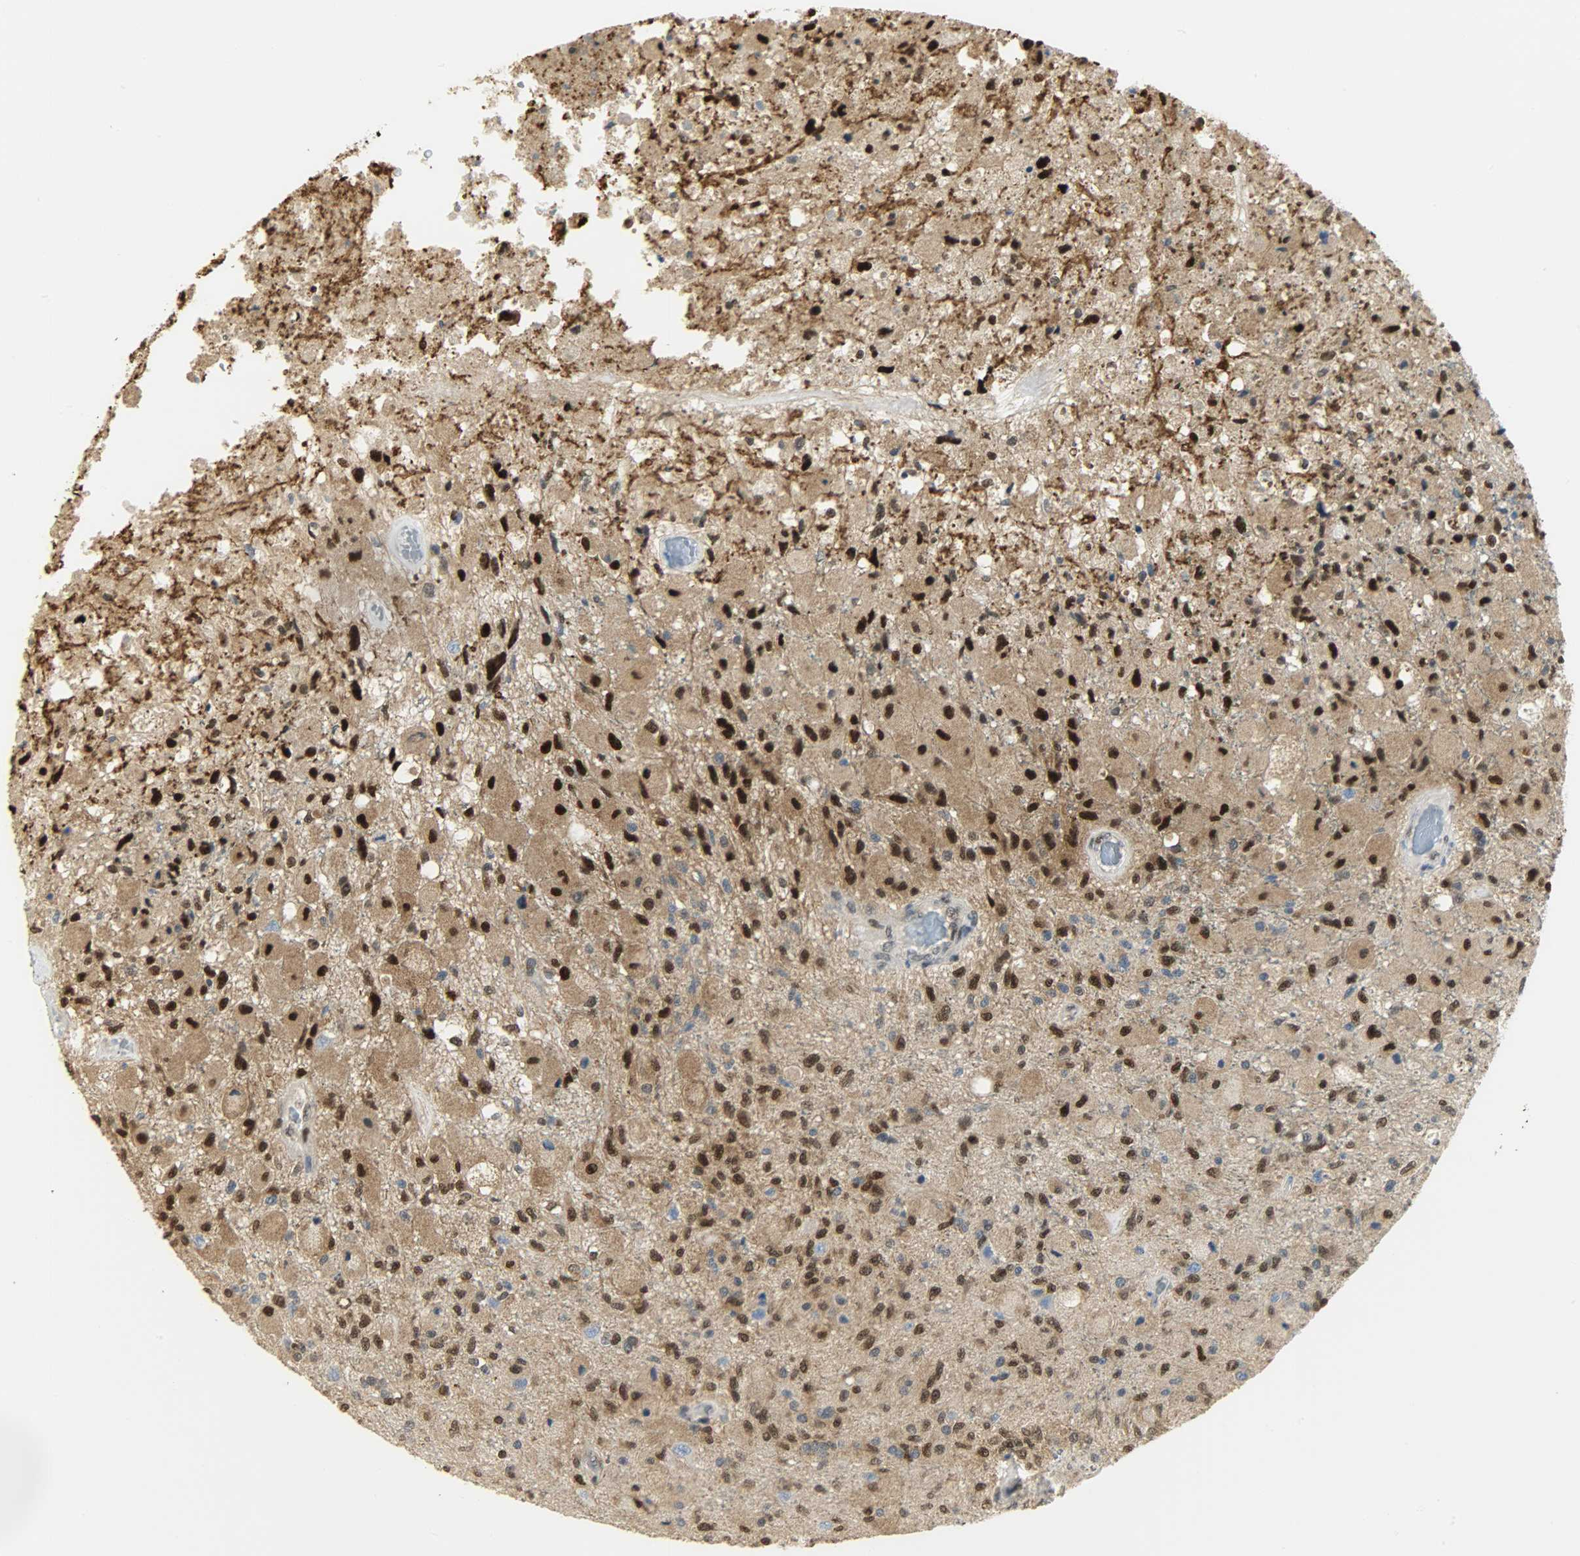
{"staining": {"intensity": "strong", "quantity": "25%-75%", "location": "nuclear"}, "tissue": "glioma", "cell_type": "Tumor cells", "image_type": "cancer", "snomed": [{"axis": "morphology", "description": "Normal tissue, NOS"}, {"axis": "morphology", "description": "Glioma, malignant, High grade"}, {"axis": "topography", "description": "Cerebral cortex"}], "caption": "Immunohistochemistry (IHC) of human glioma shows high levels of strong nuclear positivity in about 25%-75% of tumor cells. The staining was performed using DAB, with brown indicating positive protein expression. Nuclei are stained blue with hematoxylin.", "gene": "NPEPL1", "patient": {"sex": "male", "age": 77}}